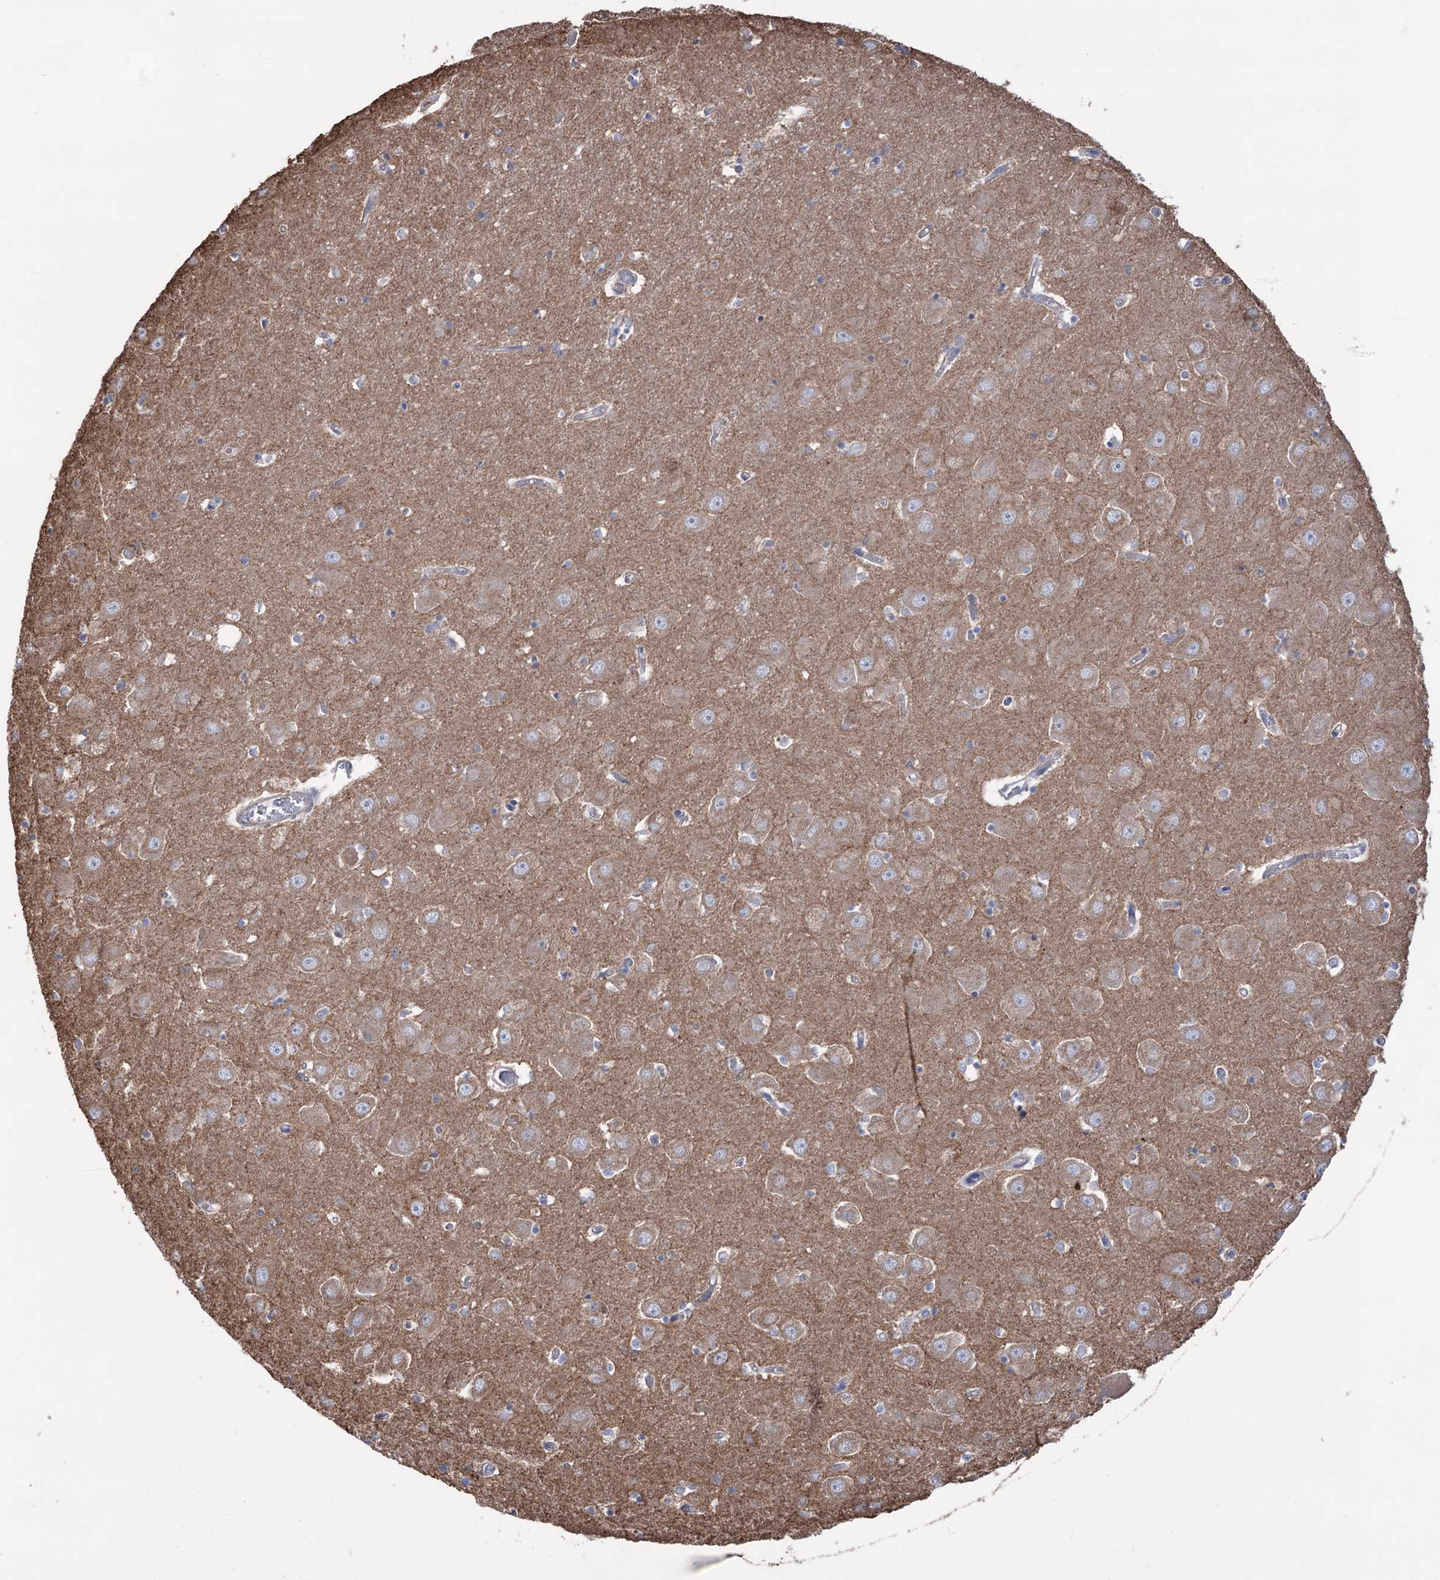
{"staining": {"intensity": "weak", "quantity": "25%-75%", "location": "cytoplasmic/membranous"}, "tissue": "hippocampus", "cell_type": "Glial cells", "image_type": "normal", "snomed": [{"axis": "morphology", "description": "Normal tissue, NOS"}, {"axis": "topography", "description": "Hippocampus"}], "caption": "A micrograph showing weak cytoplasmic/membranous staining in about 25%-75% of glial cells in benign hippocampus, as visualized by brown immunohistochemical staining.", "gene": "TRIM71", "patient": {"sex": "male", "age": 70}}